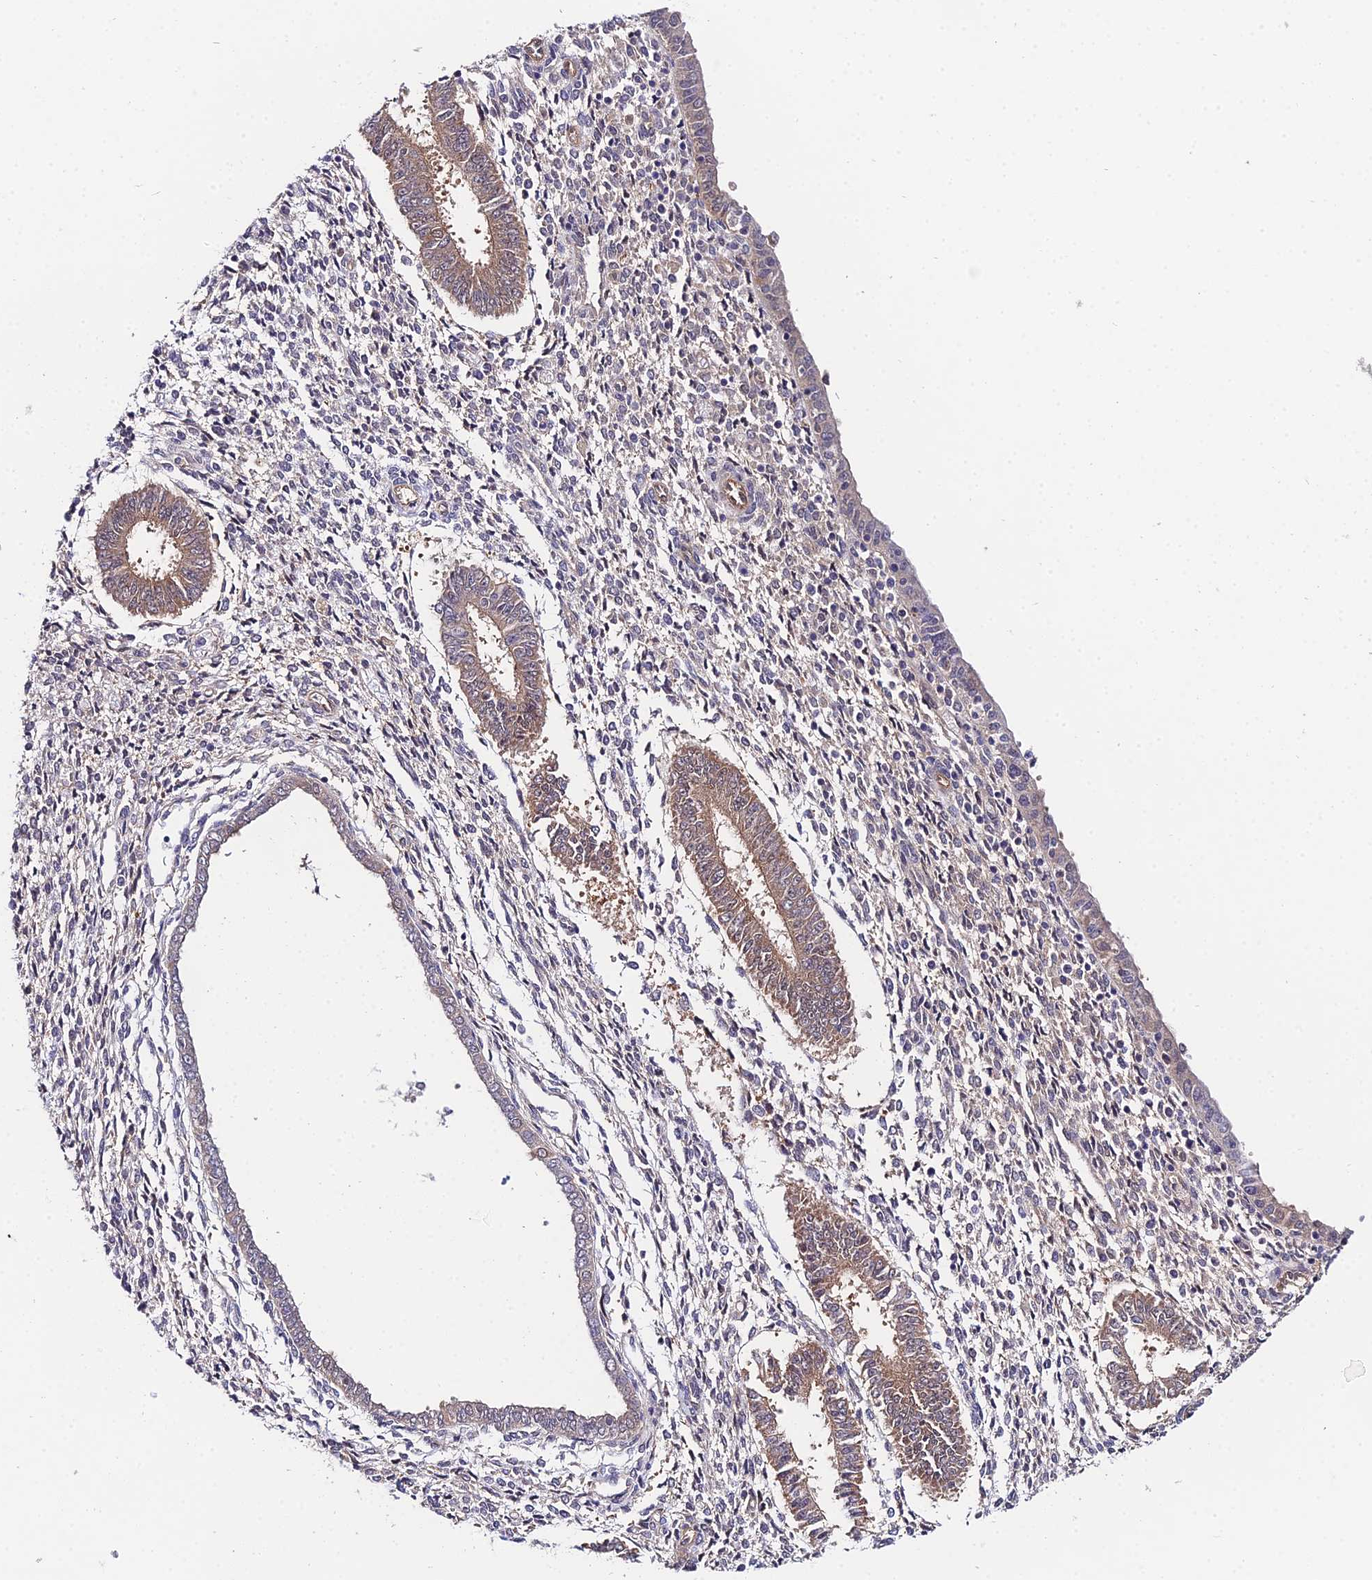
{"staining": {"intensity": "weak", "quantity": "<25%", "location": "cytoplasmic/membranous"}, "tissue": "endometrium", "cell_type": "Cells in endometrial stroma", "image_type": "normal", "snomed": [{"axis": "morphology", "description": "Normal tissue, NOS"}, {"axis": "topography", "description": "Endometrium"}], "caption": "Normal endometrium was stained to show a protein in brown. There is no significant expression in cells in endometrial stroma.", "gene": "PPP2R2A", "patient": {"sex": "female", "age": 35}}